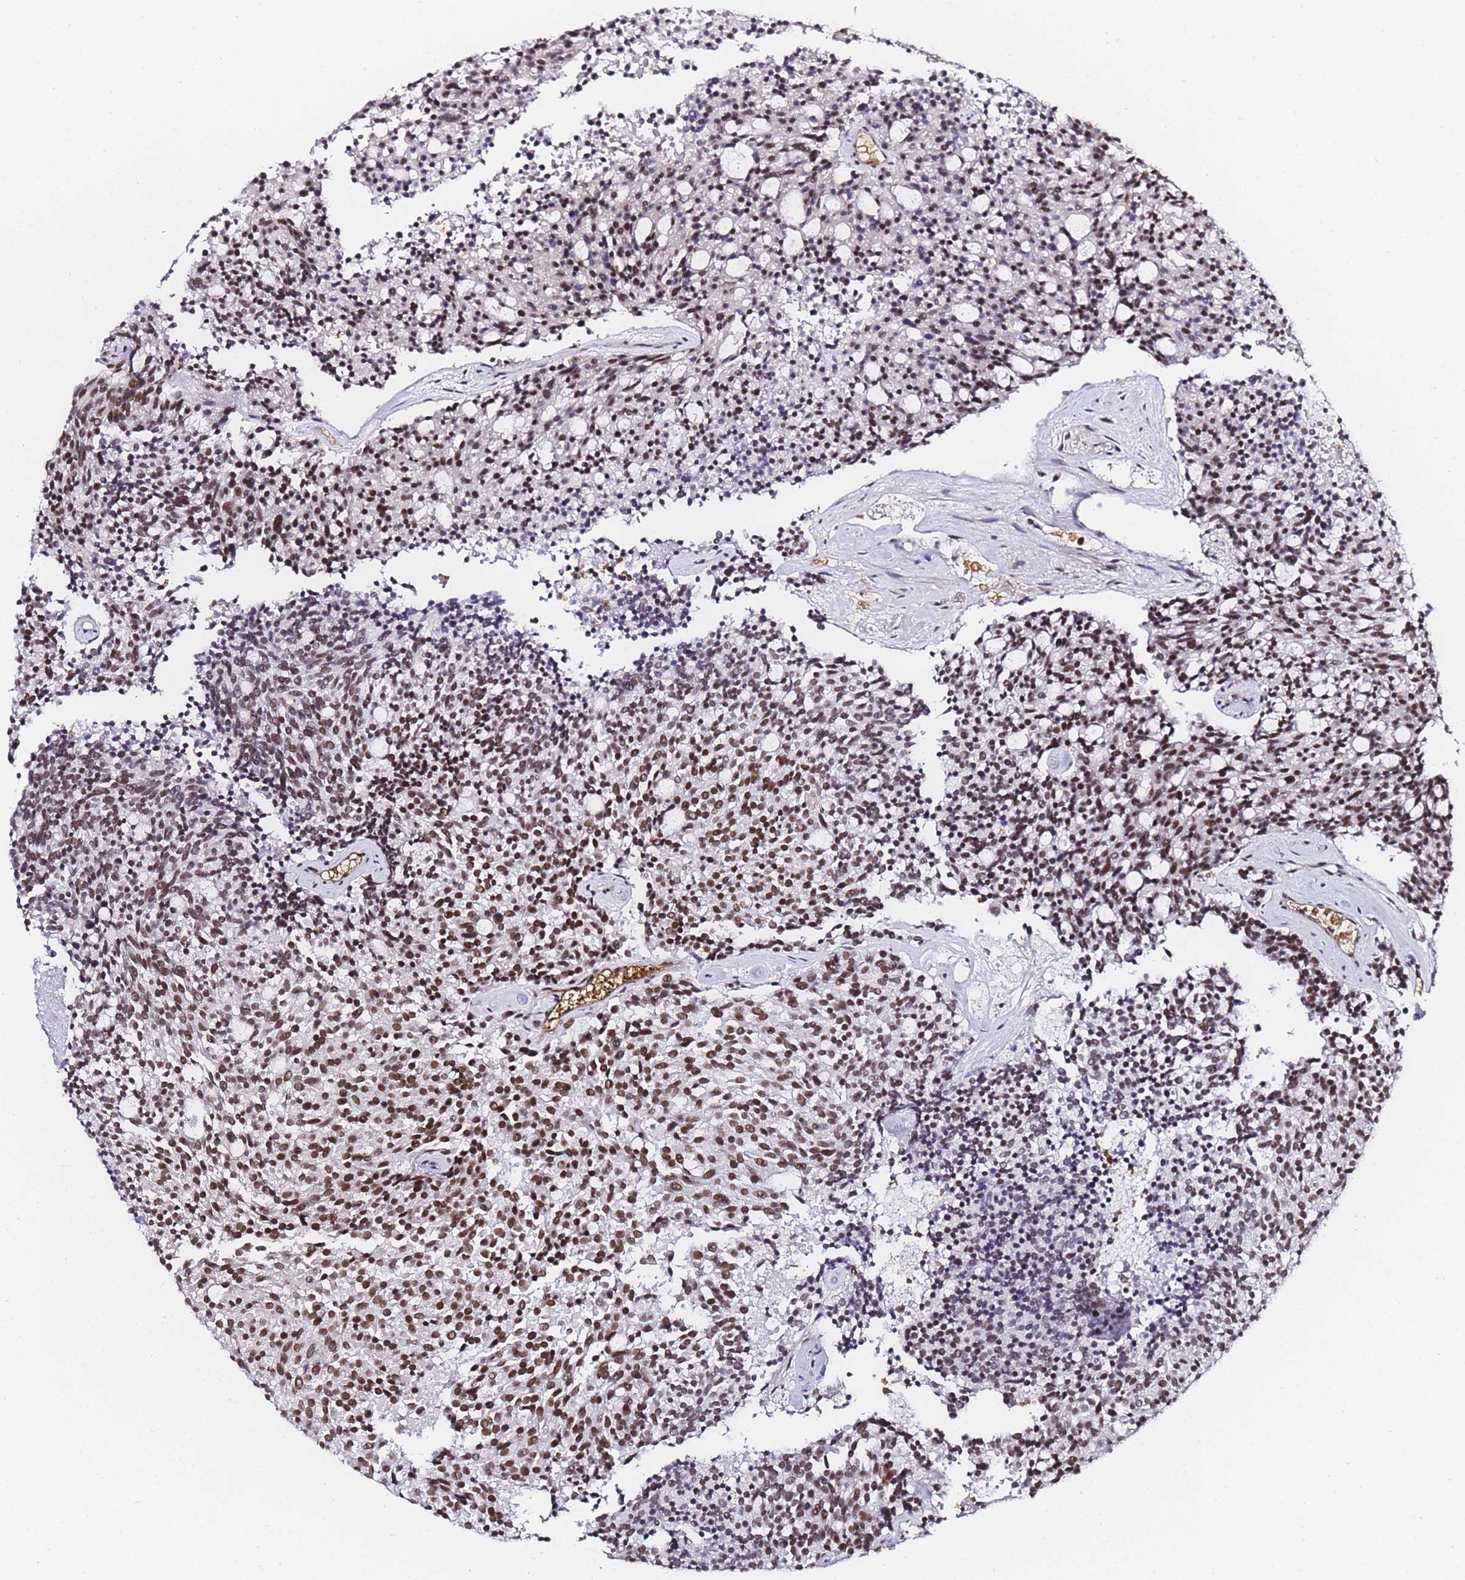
{"staining": {"intensity": "moderate", "quantity": ">75%", "location": "nuclear"}, "tissue": "carcinoid", "cell_type": "Tumor cells", "image_type": "cancer", "snomed": [{"axis": "morphology", "description": "Carcinoid, malignant, NOS"}, {"axis": "topography", "description": "Pancreas"}], "caption": "An image showing moderate nuclear staining in approximately >75% of tumor cells in malignant carcinoid, as visualized by brown immunohistochemical staining.", "gene": "POLR1A", "patient": {"sex": "female", "age": 54}}